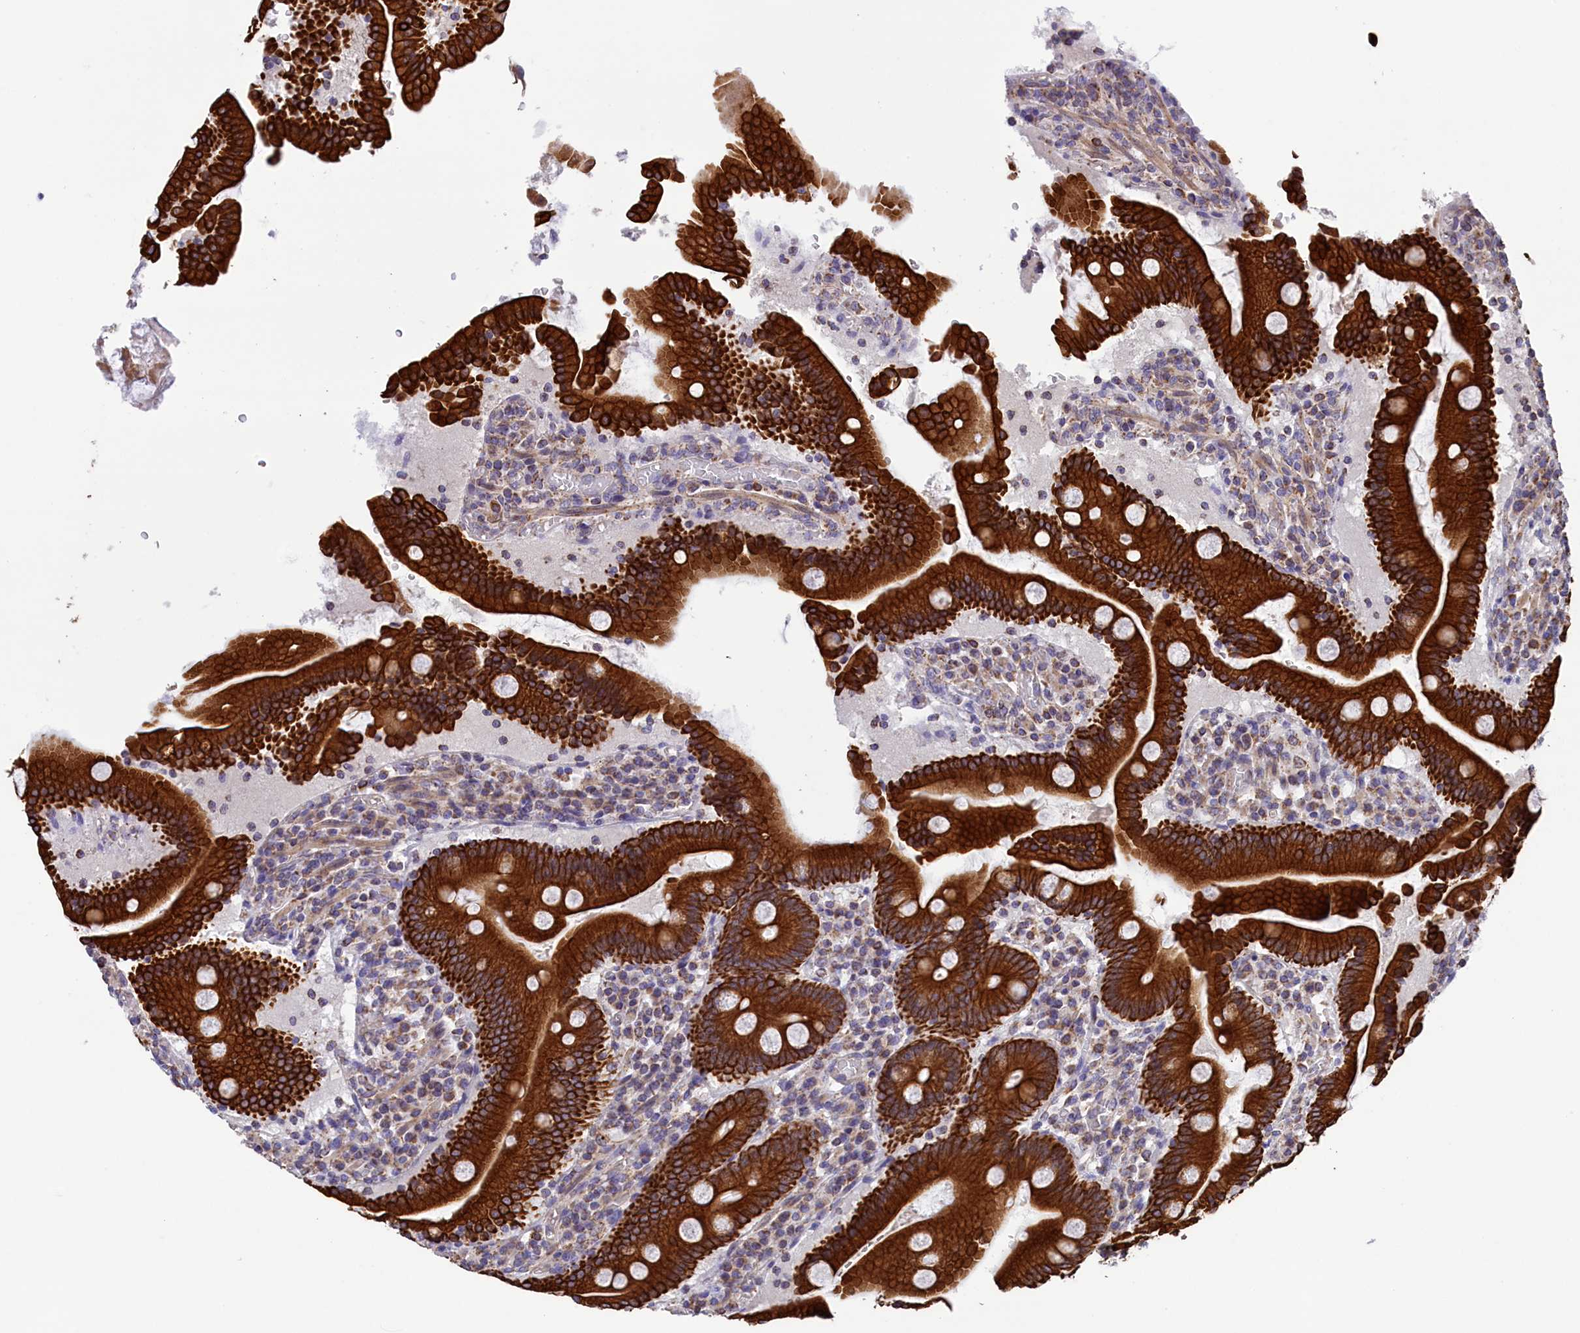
{"staining": {"intensity": "strong", "quantity": ">75%", "location": "cytoplasmic/membranous"}, "tissue": "duodenum", "cell_type": "Glandular cells", "image_type": "normal", "snomed": [{"axis": "morphology", "description": "Normal tissue, NOS"}, {"axis": "topography", "description": "Duodenum"}], "caption": "Brown immunohistochemical staining in benign human duodenum exhibits strong cytoplasmic/membranous positivity in approximately >75% of glandular cells. (Stains: DAB in brown, nuclei in blue, Microscopy: brightfield microscopy at high magnification).", "gene": "GATB", "patient": {"sex": "male", "age": 55}}